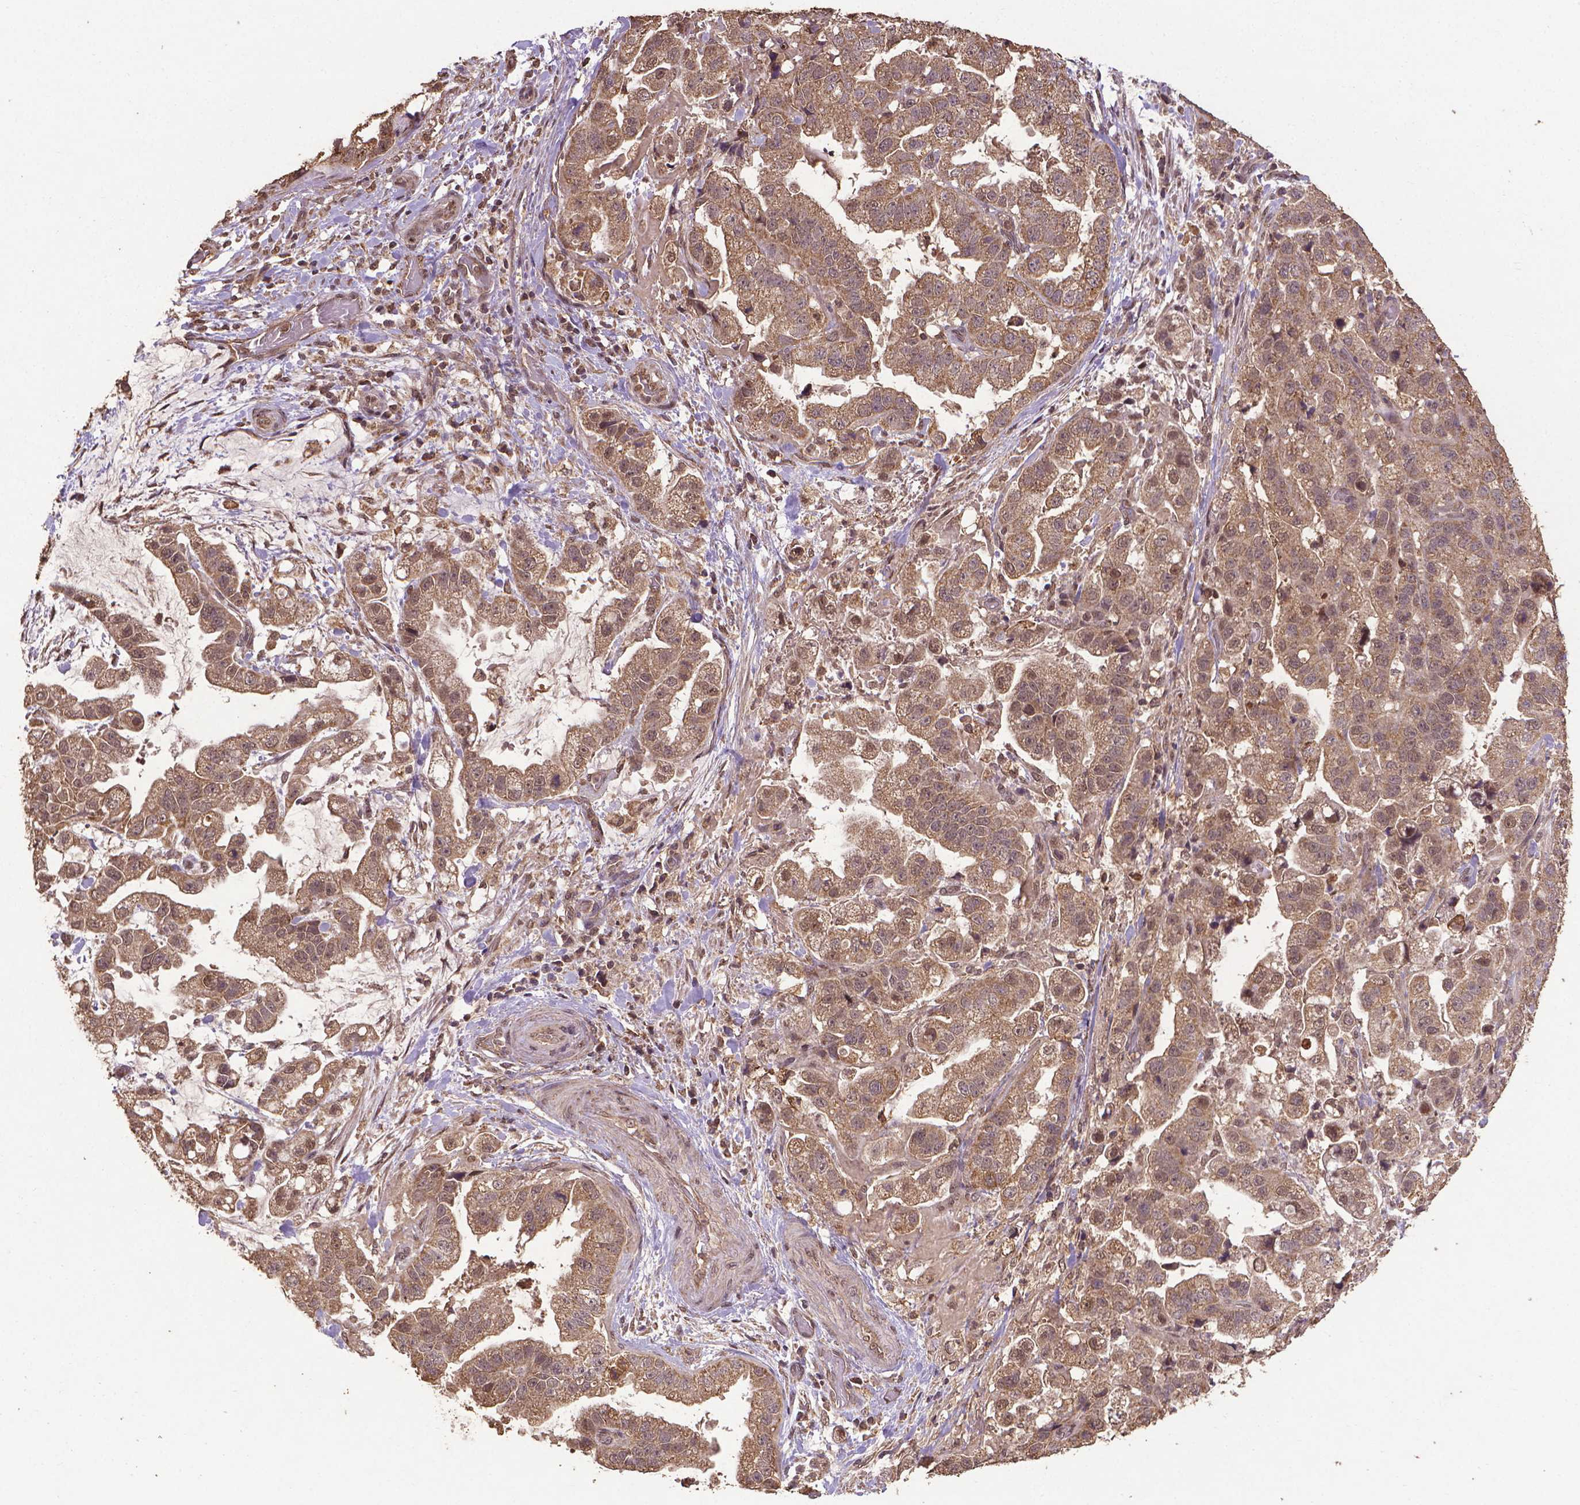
{"staining": {"intensity": "moderate", "quantity": ">75%", "location": "cytoplasmic/membranous,nuclear"}, "tissue": "stomach cancer", "cell_type": "Tumor cells", "image_type": "cancer", "snomed": [{"axis": "morphology", "description": "Adenocarcinoma, NOS"}, {"axis": "topography", "description": "Stomach"}], "caption": "Protein staining of stomach cancer tissue reveals moderate cytoplasmic/membranous and nuclear staining in approximately >75% of tumor cells.", "gene": "DCAF1", "patient": {"sex": "male", "age": 59}}